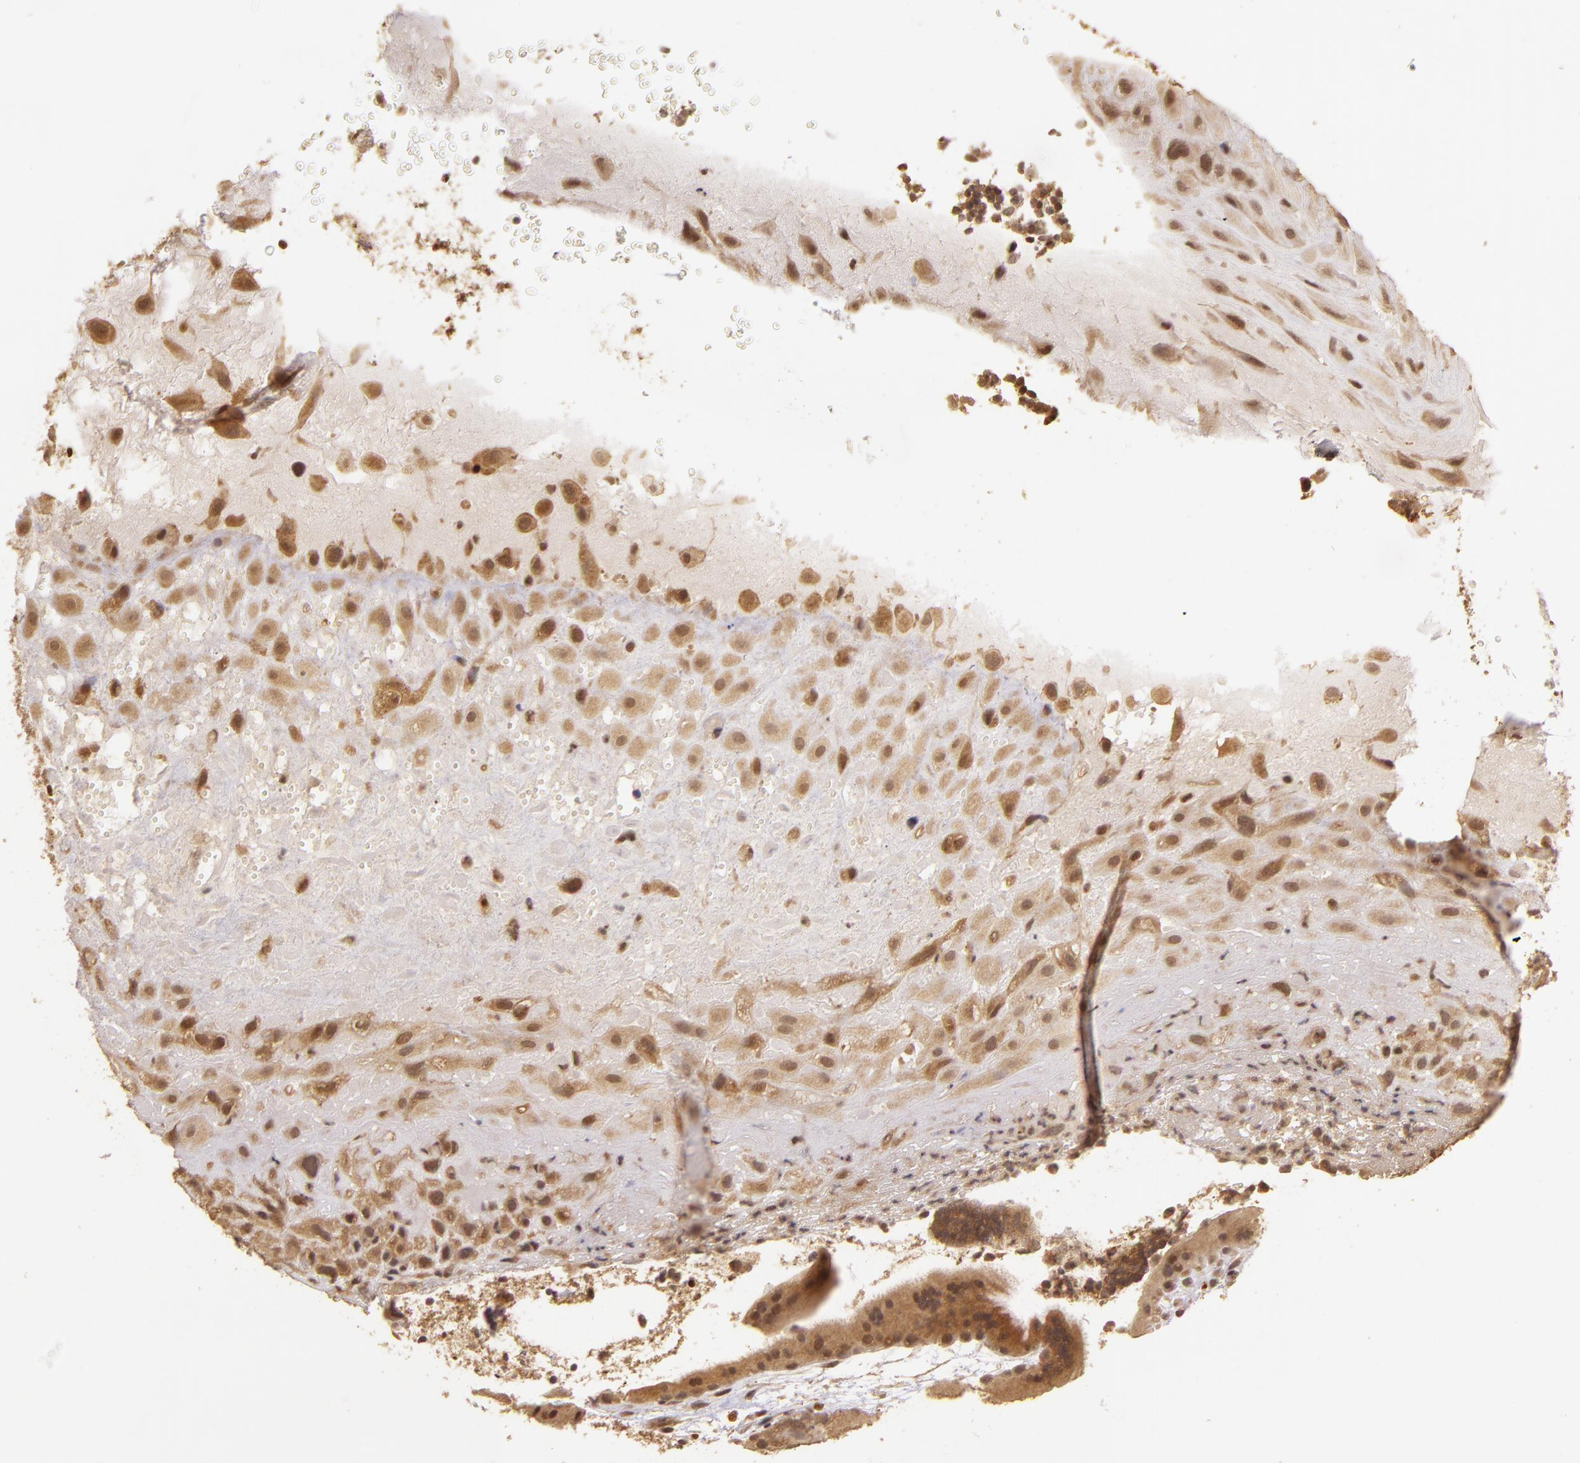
{"staining": {"intensity": "weak", "quantity": ">75%", "location": "cytoplasmic/membranous,nuclear"}, "tissue": "placenta", "cell_type": "Decidual cells", "image_type": "normal", "snomed": [{"axis": "morphology", "description": "Normal tissue, NOS"}, {"axis": "topography", "description": "Placenta"}], "caption": "Protein staining of benign placenta reveals weak cytoplasmic/membranous,nuclear expression in approximately >75% of decidual cells. (DAB IHC, brown staining for protein, blue staining for nuclei).", "gene": "TXNRD2", "patient": {"sex": "female", "age": 19}}